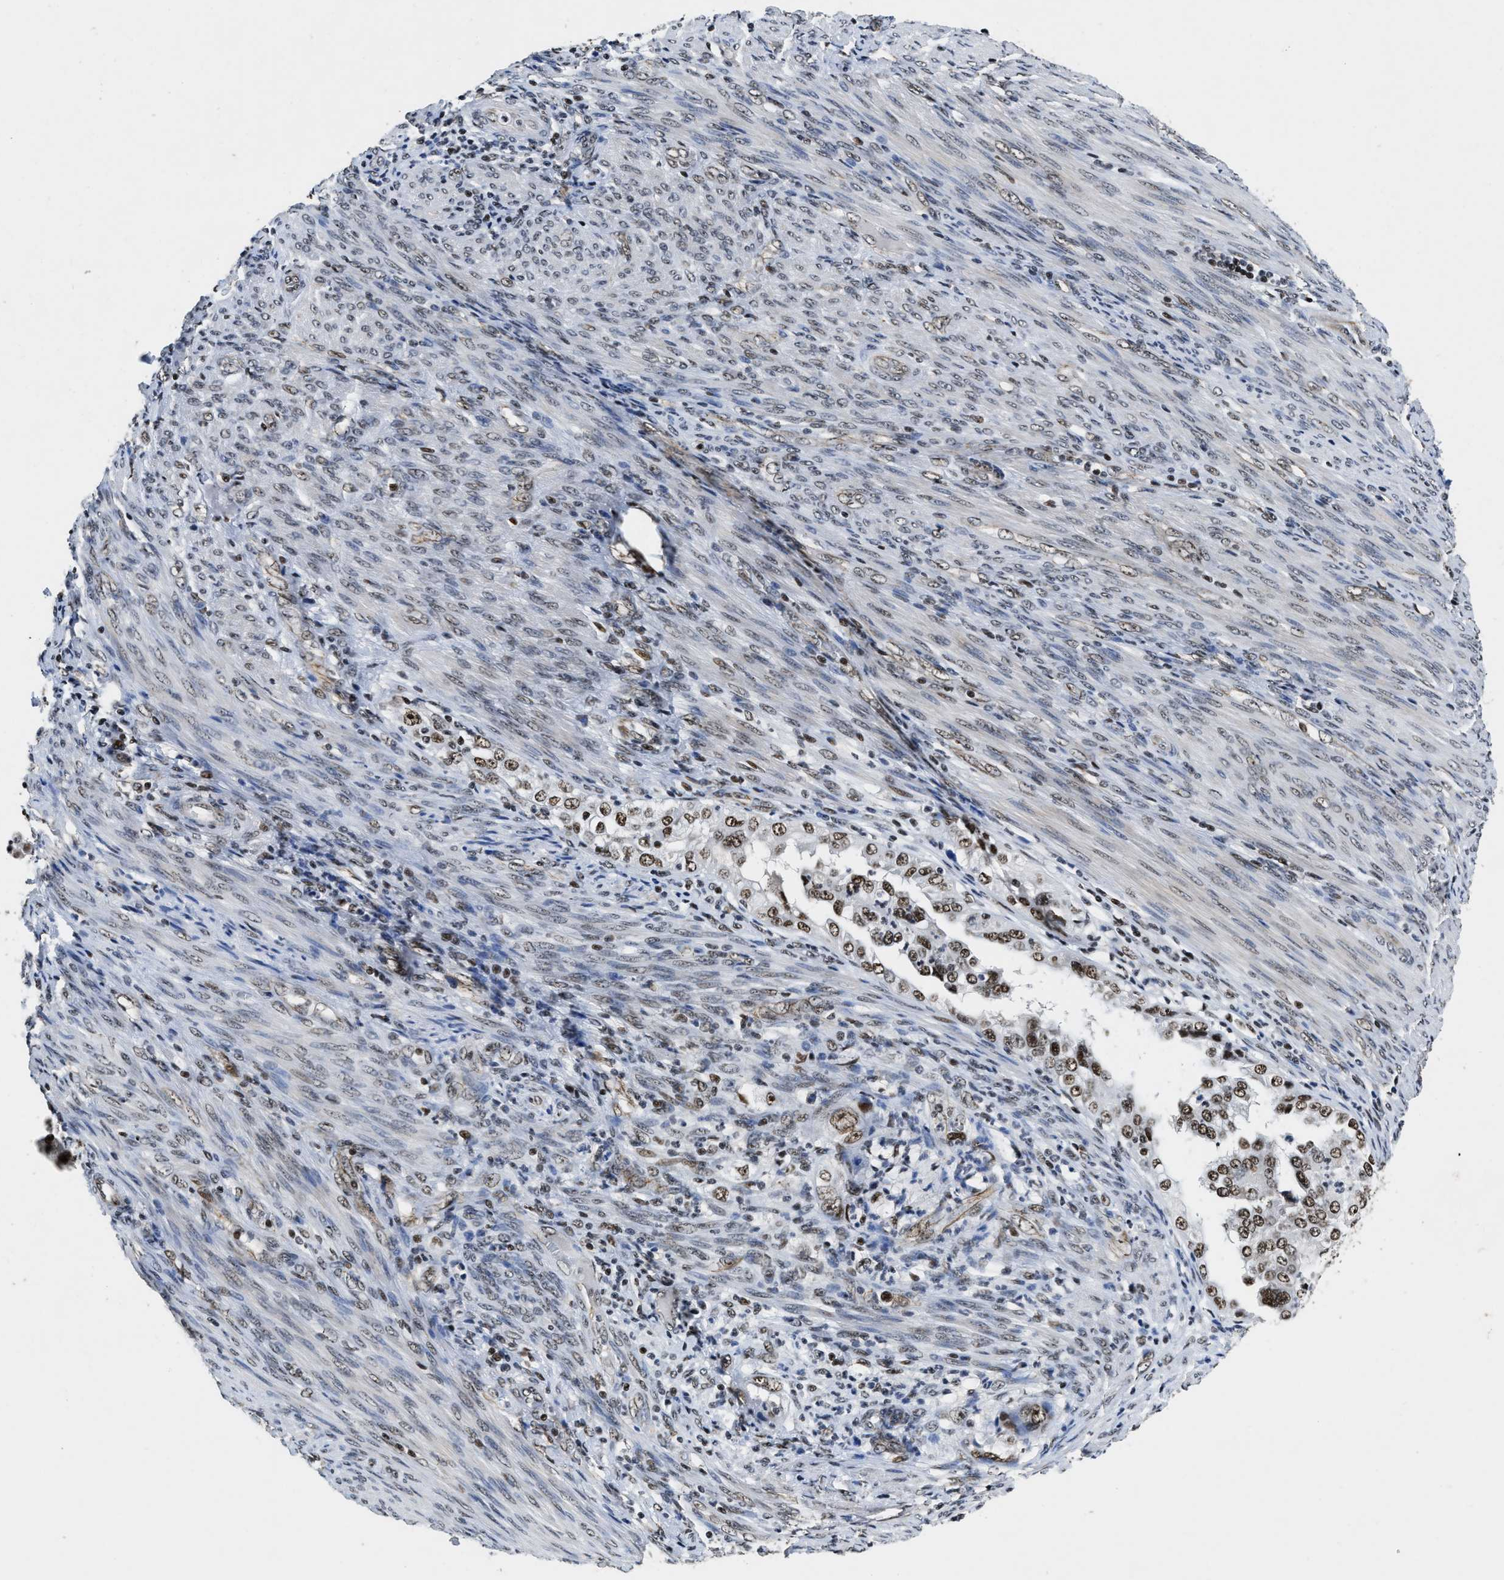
{"staining": {"intensity": "moderate", "quantity": ">75%", "location": "nuclear"}, "tissue": "endometrial cancer", "cell_type": "Tumor cells", "image_type": "cancer", "snomed": [{"axis": "morphology", "description": "Adenocarcinoma, NOS"}, {"axis": "topography", "description": "Endometrium"}], "caption": "Immunohistochemical staining of human adenocarcinoma (endometrial) shows moderate nuclear protein positivity in approximately >75% of tumor cells. The staining was performed using DAB, with brown indicating positive protein expression. Nuclei are stained blue with hematoxylin.", "gene": "CCNE1", "patient": {"sex": "female", "age": 85}}